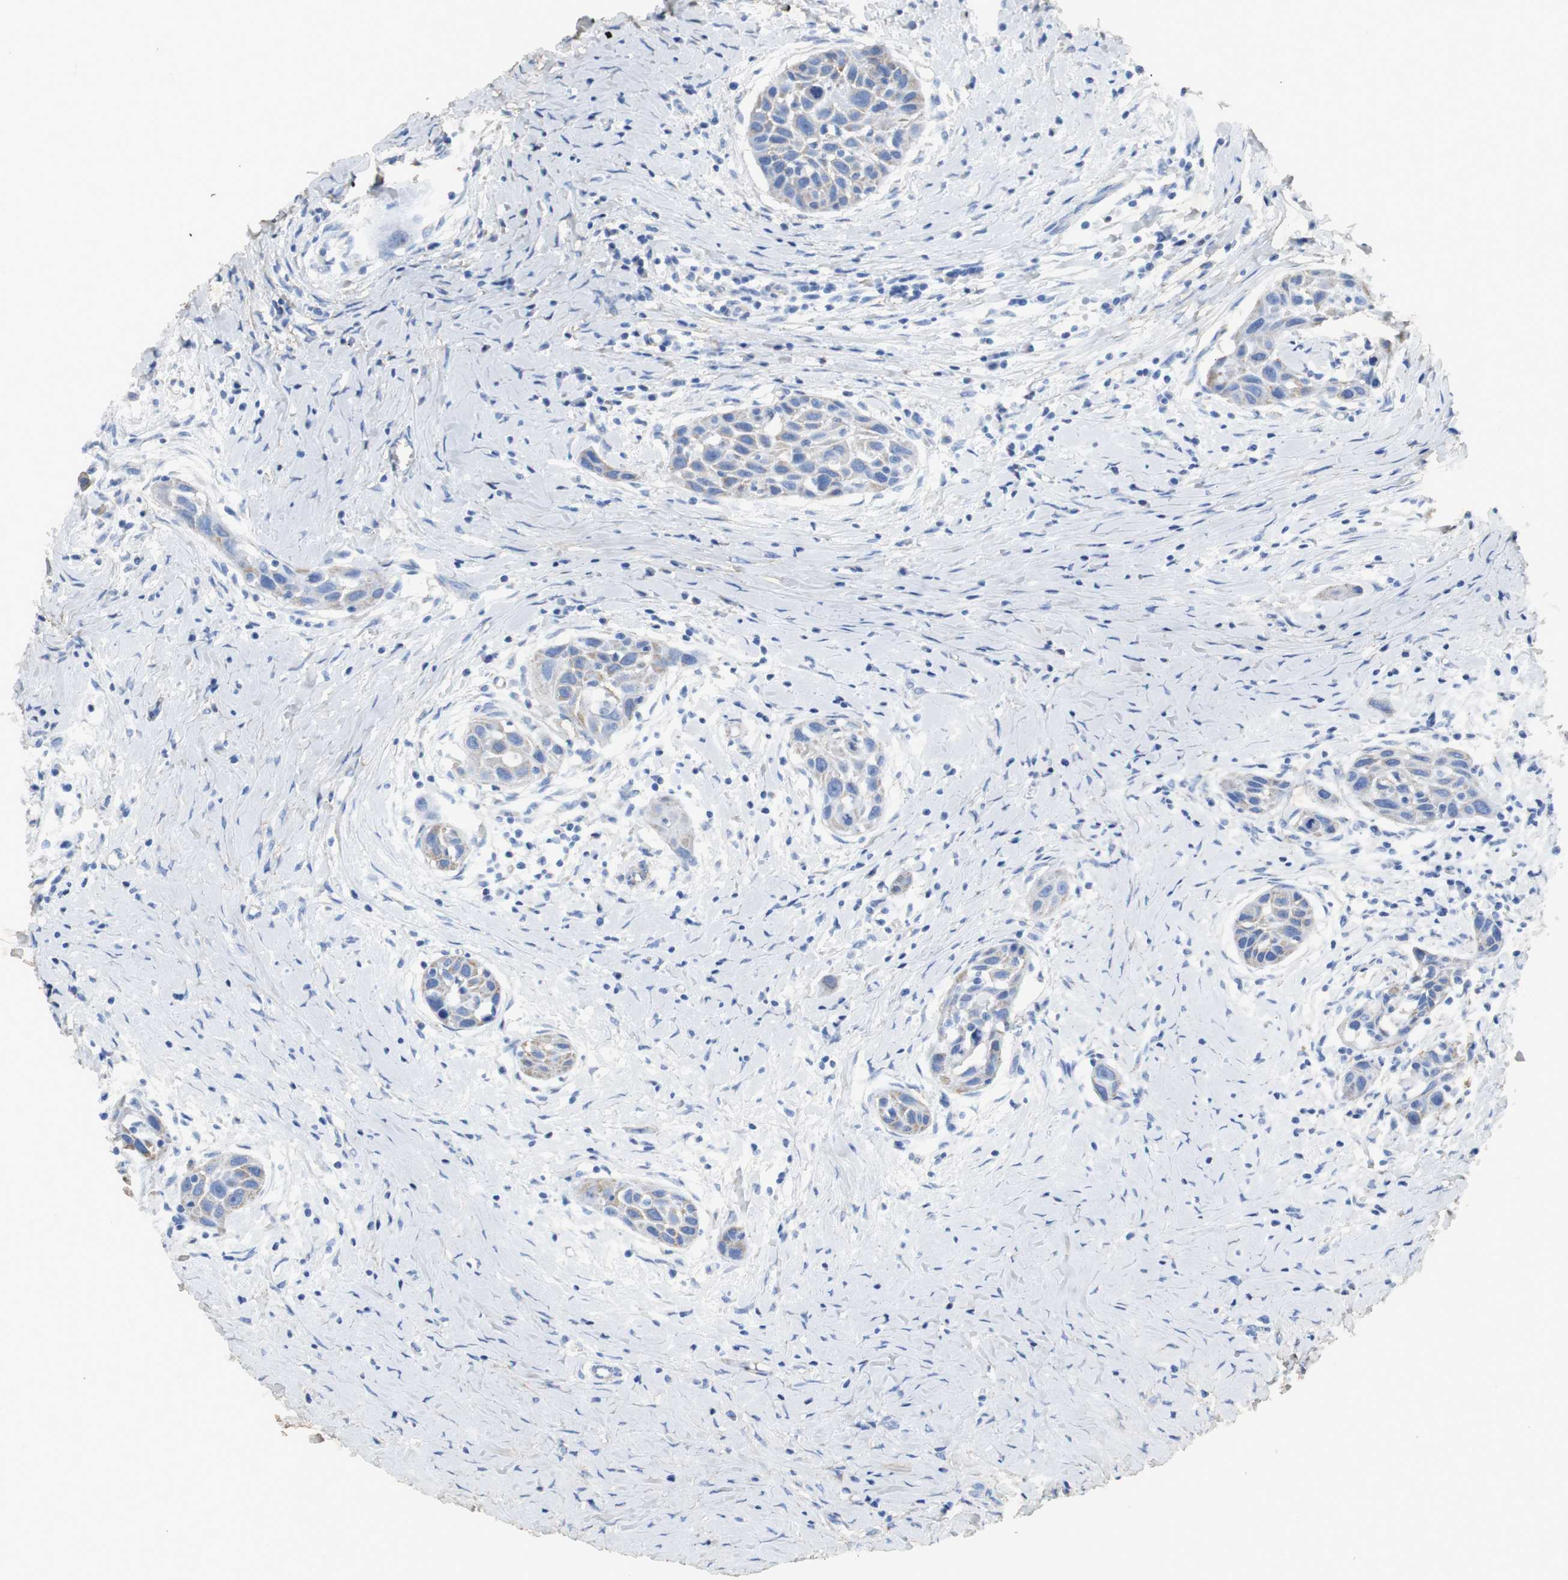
{"staining": {"intensity": "weak", "quantity": "<25%", "location": "cytoplasmic/membranous"}, "tissue": "head and neck cancer", "cell_type": "Tumor cells", "image_type": "cancer", "snomed": [{"axis": "morphology", "description": "Squamous cell carcinoma, NOS"}, {"axis": "topography", "description": "Oral tissue"}, {"axis": "topography", "description": "Head-Neck"}], "caption": "Histopathology image shows no protein positivity in tumor cells of squamous cell carcinoma (head and neck) tissue. (DAB immunohistochemistry (IHC) with hematoxylin counter stain).", "gene": "NNT", "patient": {"sex": "female", "age": 50}}